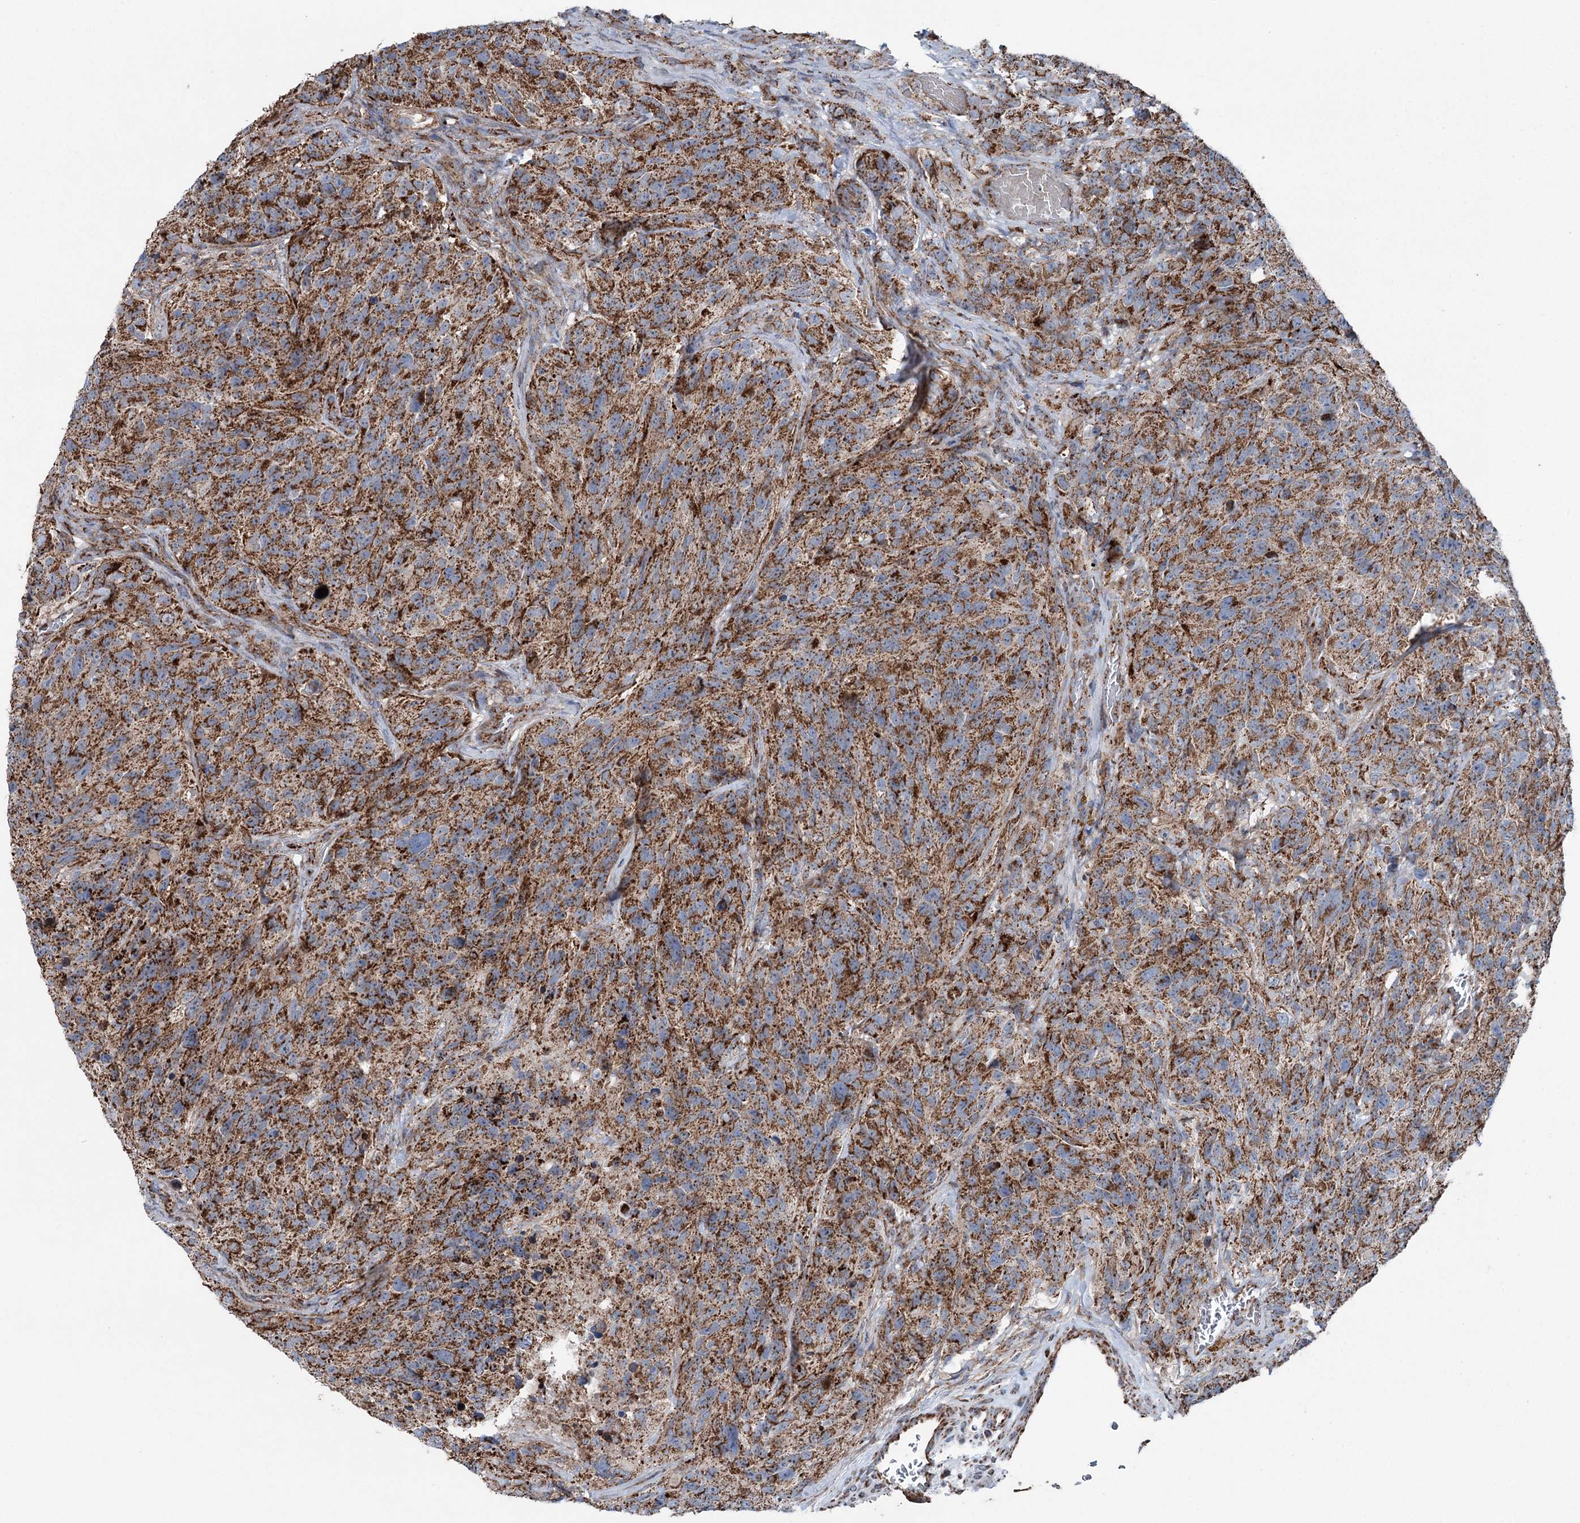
{"staining": {"intensity": "strong", "quantity": ">75%", "location": "cytoplasmic/membranous"}, "tissue": "glioma", "cell_type": "Tumor cells", "image_type": "cancer", "snomed": [{"axis": "morphology", "description": "Glioma, malignant, High grade"}, {"axis": "topography", "description": "Brain"}], "caption": "Human glioma stained with a protein marker displays strong staining in tumor cells.", "gene": "UCN3", "patient": {"sex": "male", "age": 69}}